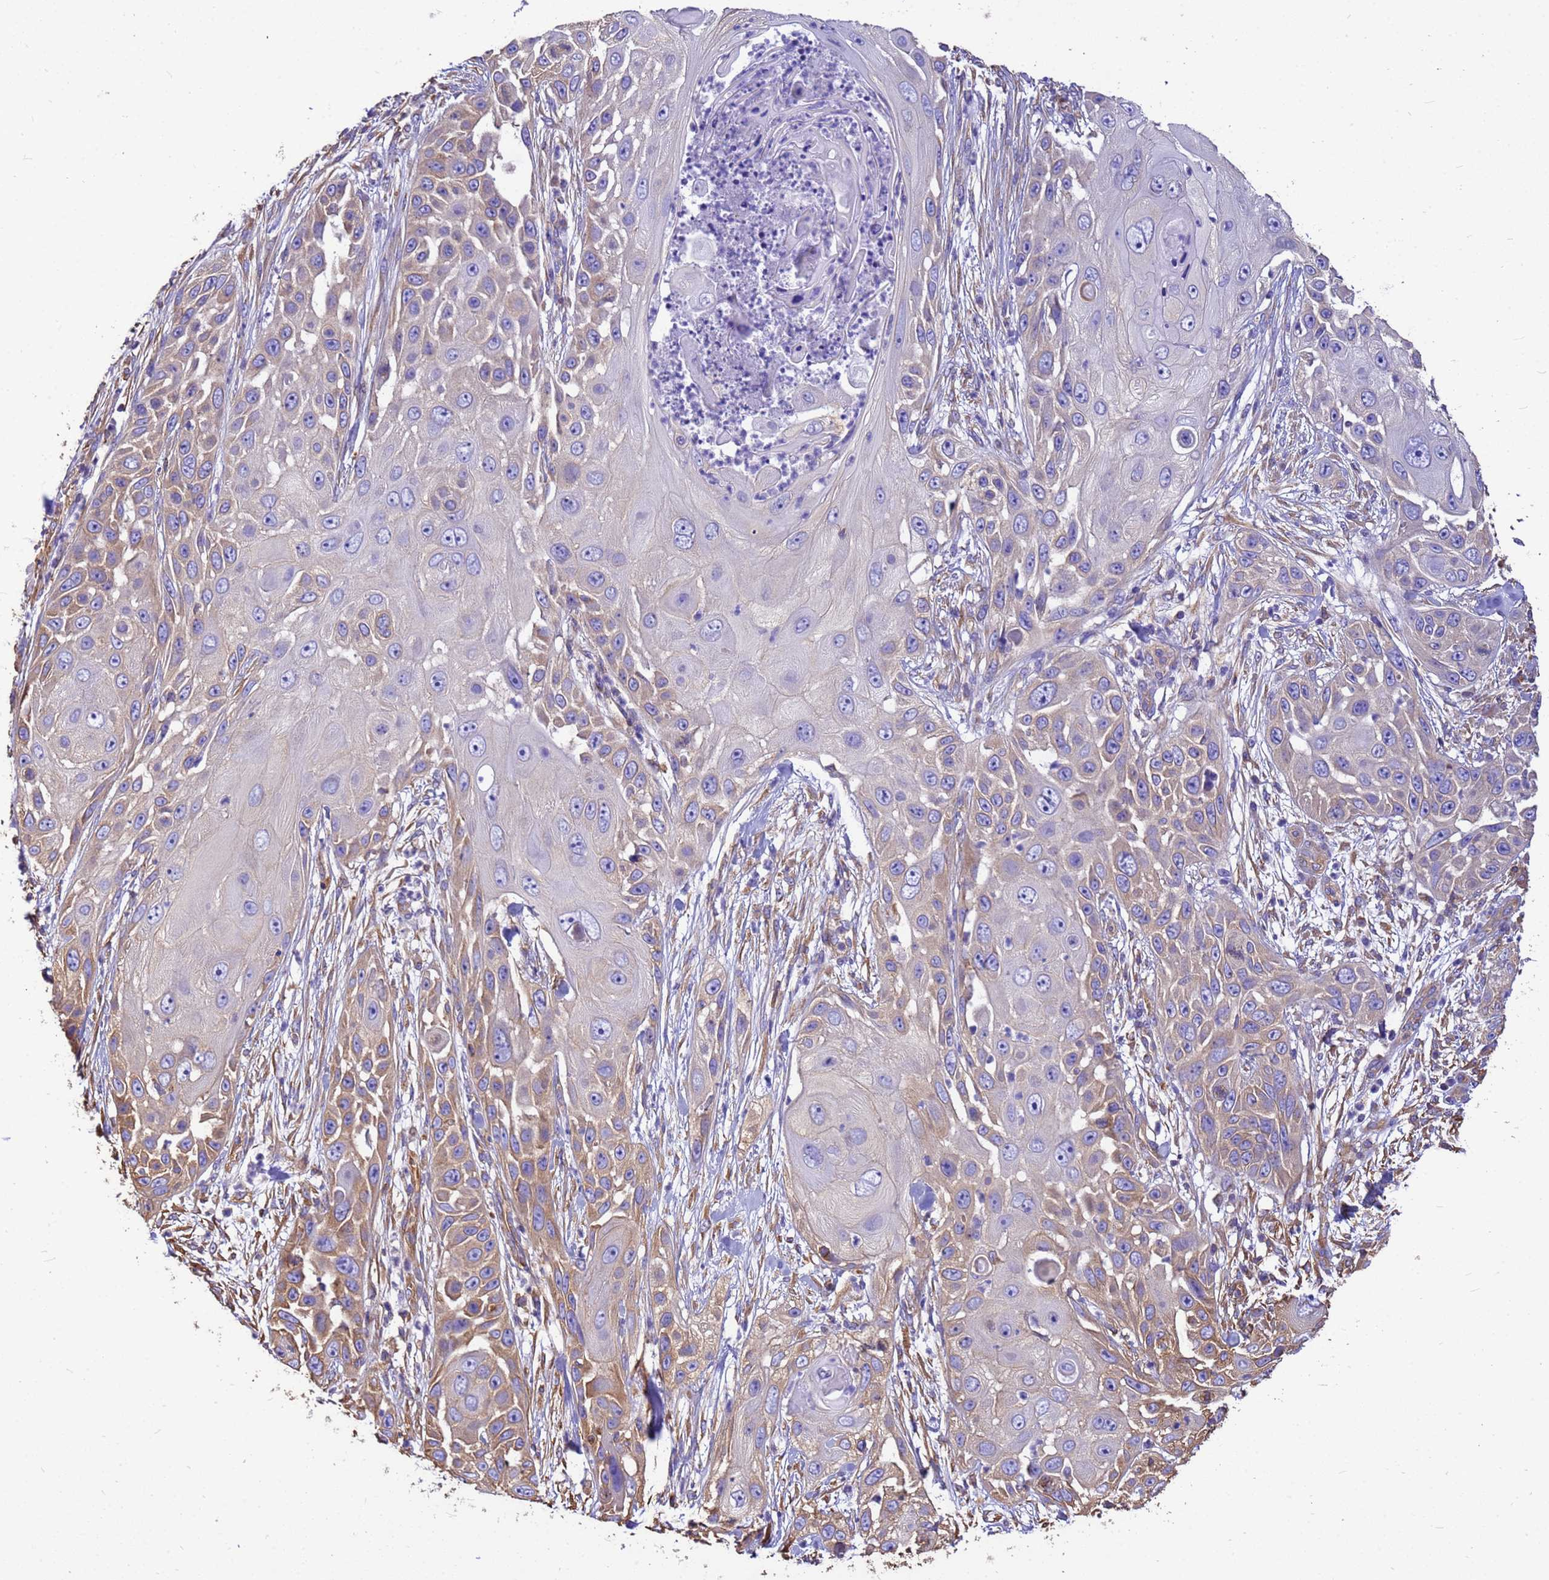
{"staining": {"intensity": "weak", "quantity": "25%-75%", "location": "cytoplasmic/membranous"}, "tissue": "skin cancer", "cell_type": "Tumor cells", "image_type": "cancer", "snomed": [{"axis": "morphology", "description": "Squamous cell carcinoma, NOS"}, {"axis": "topography", "description": "Skin"}], "caption": "Human skin cancer (squamous cell carcinoma) stained with a protein marker shows weak staining in tumor cells.", "gene": "TUBB1", "patient": {"sex": "female", "age": 44}}